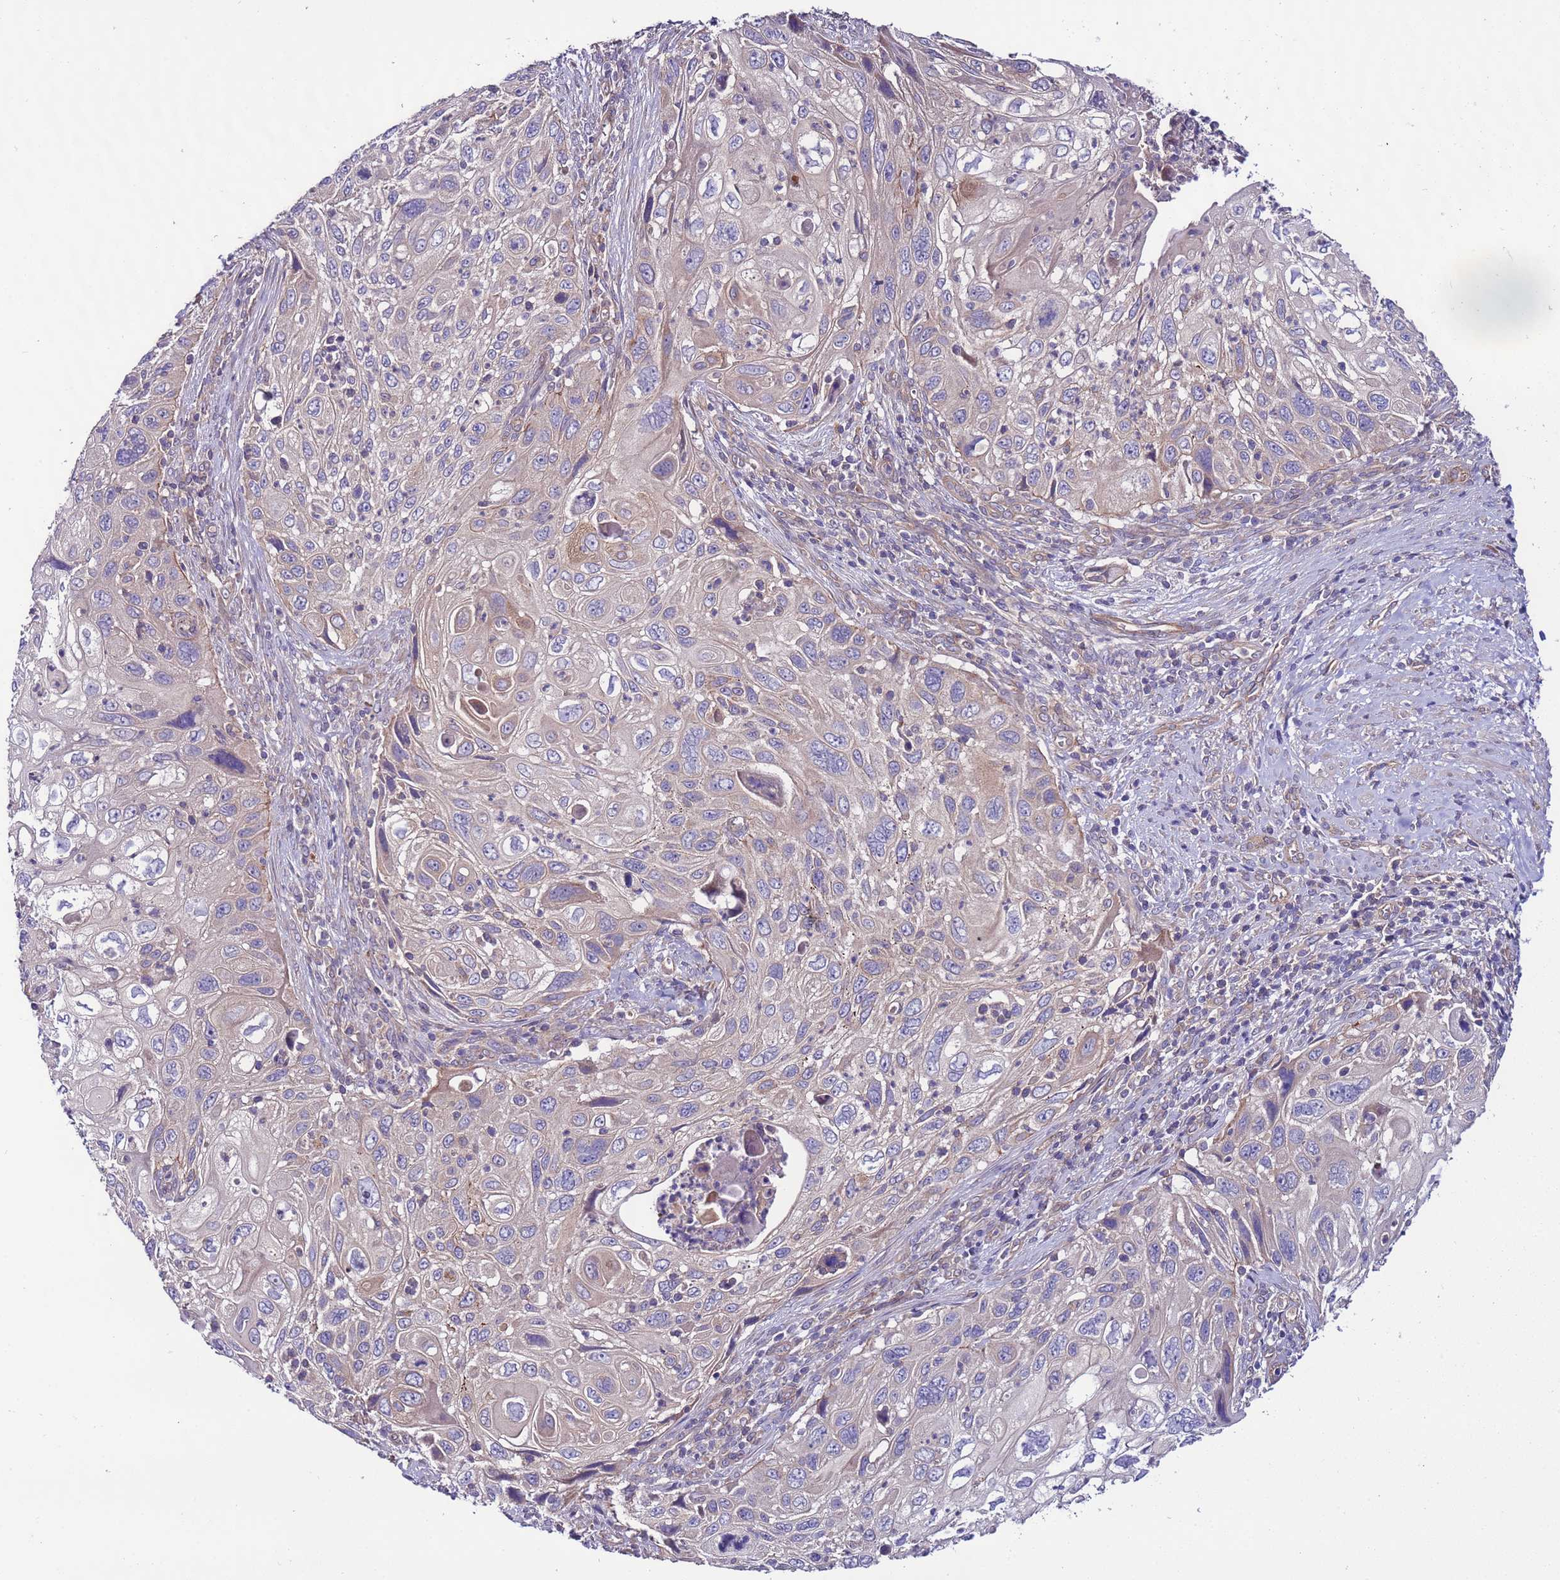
{"staining": {"intensity": "weak", "quantity": "<25%", "location": "cytoplasmic/membranous"}, "tissue": "cervical cancer", "cell_type": "Tumor cells", "image_type": "cancer", "snomed": [{"axis": "morphology", "description": "Squamous cell carcinoma, NOS"}, {"axis": "topography", "description": "Cervix"}], "caption": "The immunohistochemistry (IHC) histopathology image has no significant positivity in tumor cells of cervical cancer tissue.", "gene": "SPCS1", "patient": {"sex": "female", "age": 70}}